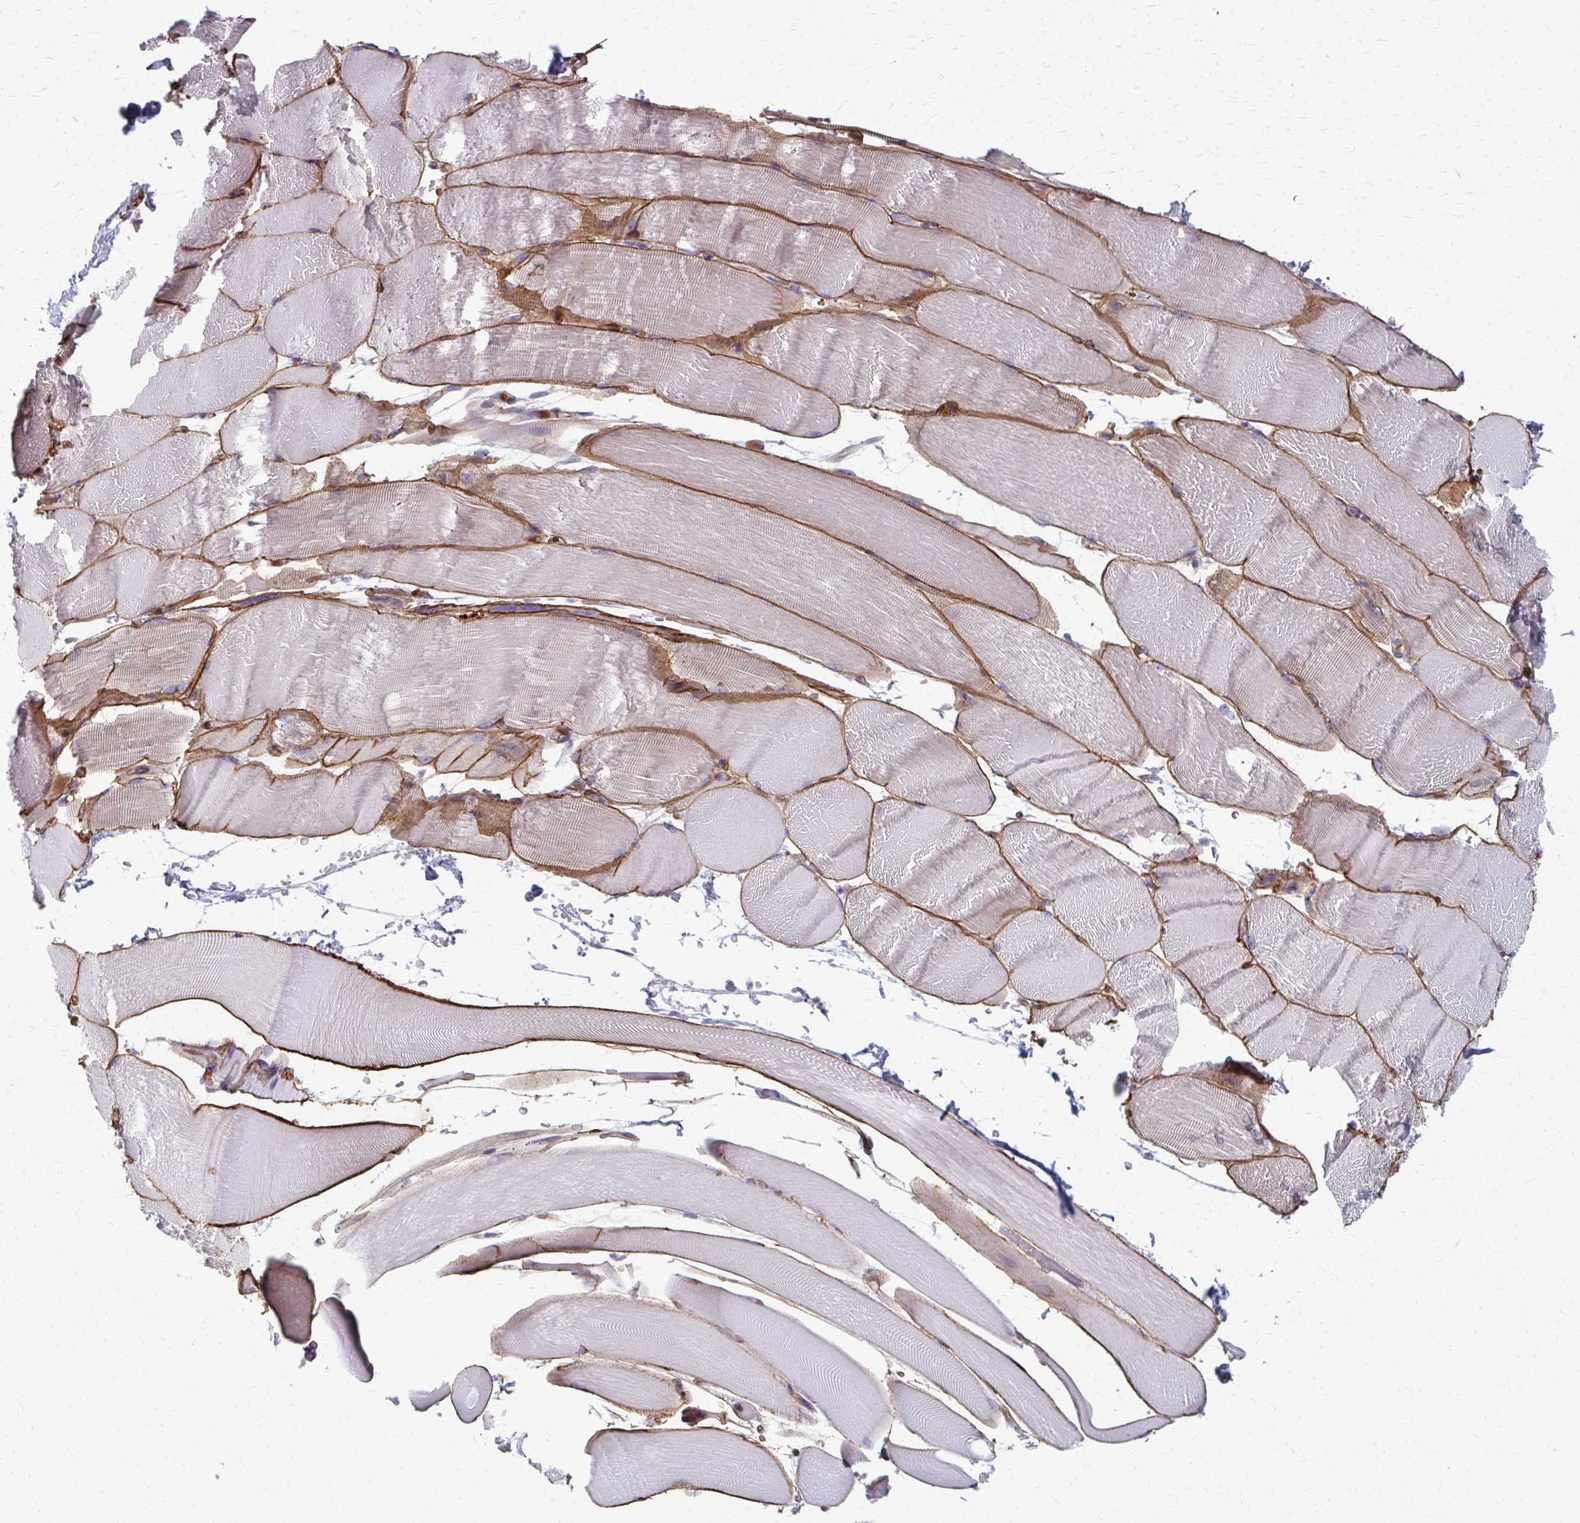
{"staining": {"intensity": "moderate", "quantity": ">75%", "location": "cytoplasmic/membranous"}, "tissue": "skeletal muscle", "cell_type": "Myocytes", "image_type": "normal", "snomed": [{"axis": "morphology", "description": "Normal tissue, NOS"}, {"axis": "topography", "description": "Skeletal muscle"}], "caption": "Moderate cytoplasmic/membranous positivity for a protein is identified in about >75% of myocytes of unremarkable skeletal muscle using immunohistochemistry.", "gene": "ADIPOQ", "patient": {"sex": "female", "age": 37}}